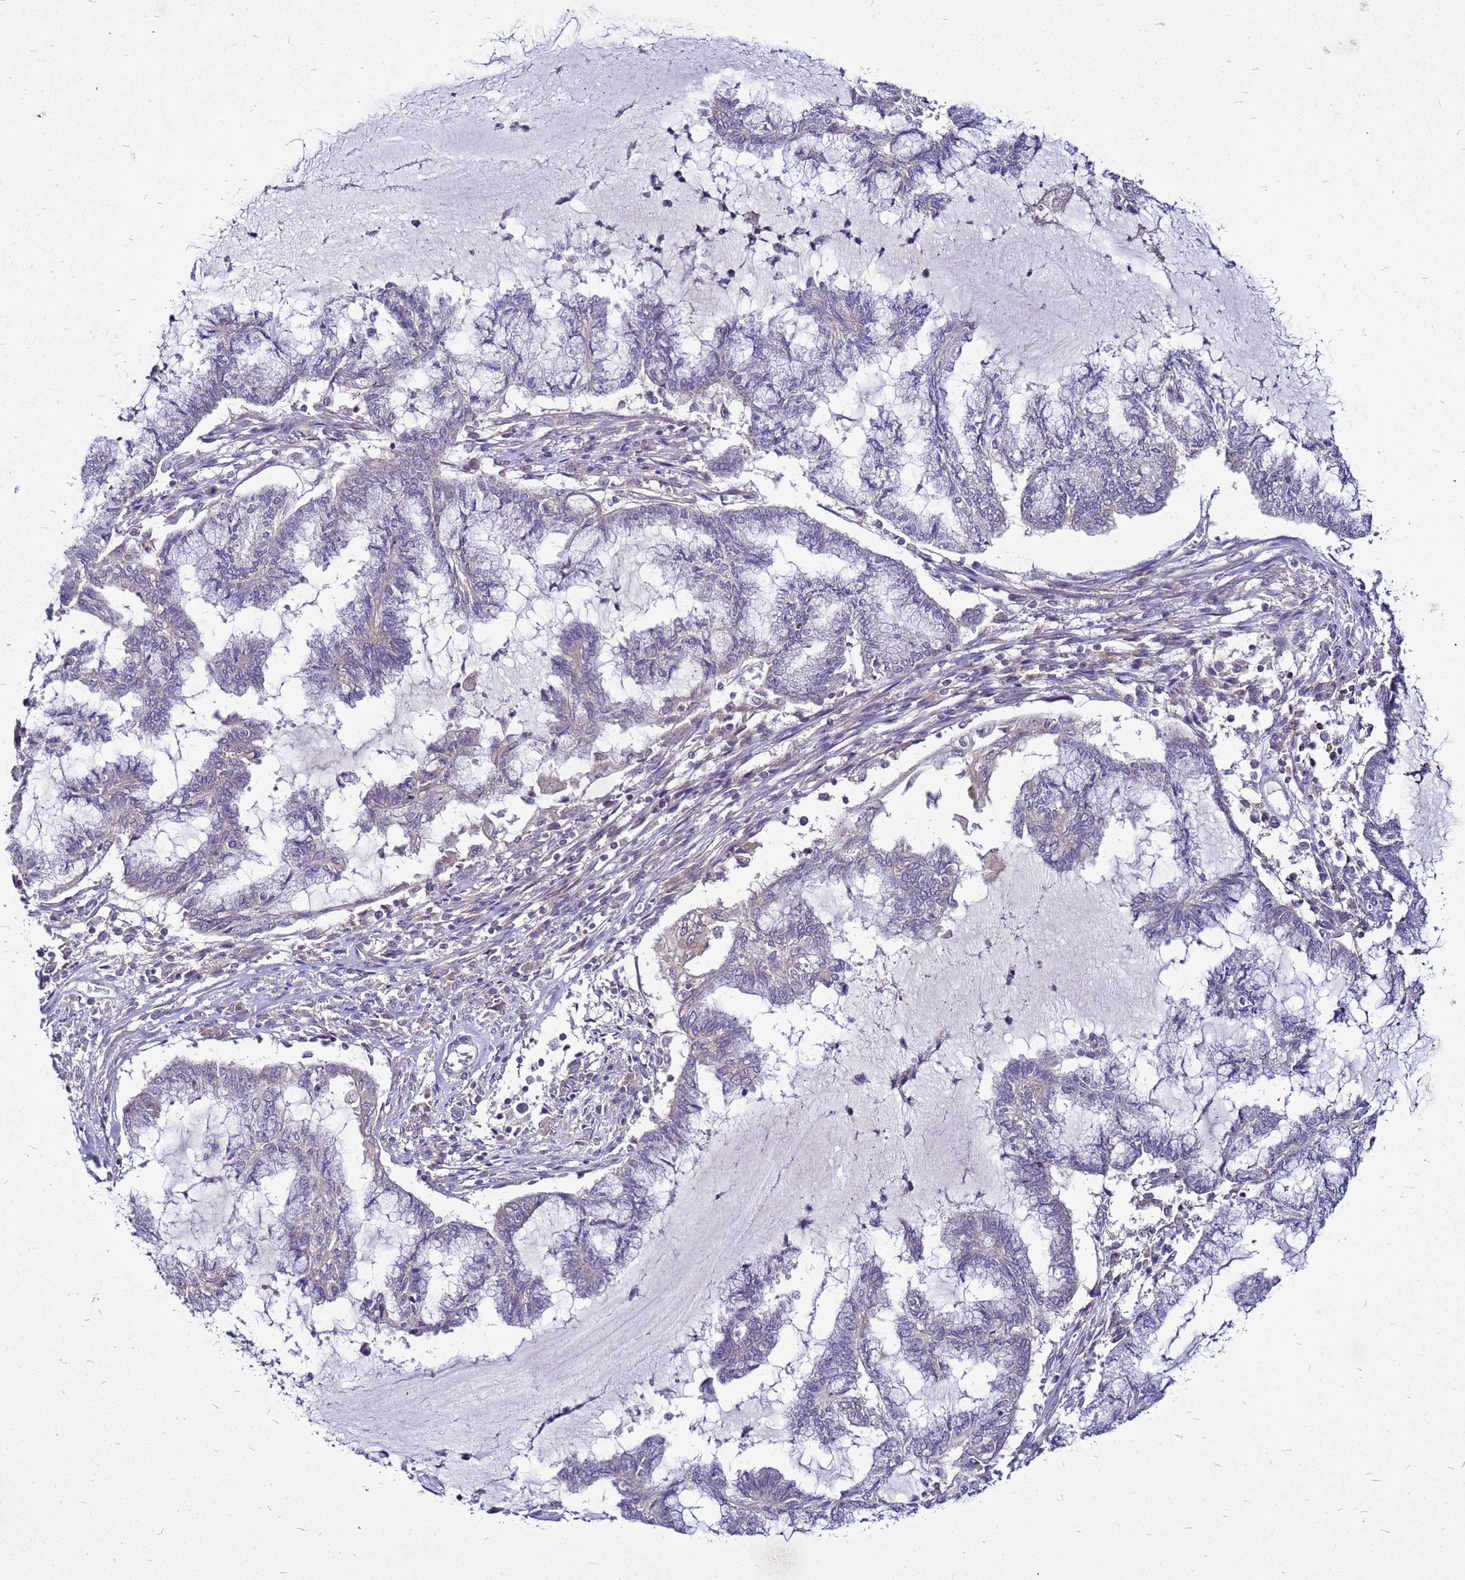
{"staining": {"intensity": "negative", "quantity": "none", "location": "none"}, "tissue": "endometrial cancer", "cell_type": "Tumor cells", "image_type": "cancer", "snomed": [{"axis": "morphology", "description": "Adenocarcinoma, NOS"}, {"axis": "topography", "description": "Endometrium"}], "caption": "IHC histopathology image of neoplastic tissue: adenocarcinoma (endometrial) stained with DAB (3,3'-diaminobenzidine) reveals no significant protein staining in tumor cells.", "gene": "SAT1", "patient": {"sex": "female", "age": 86}}